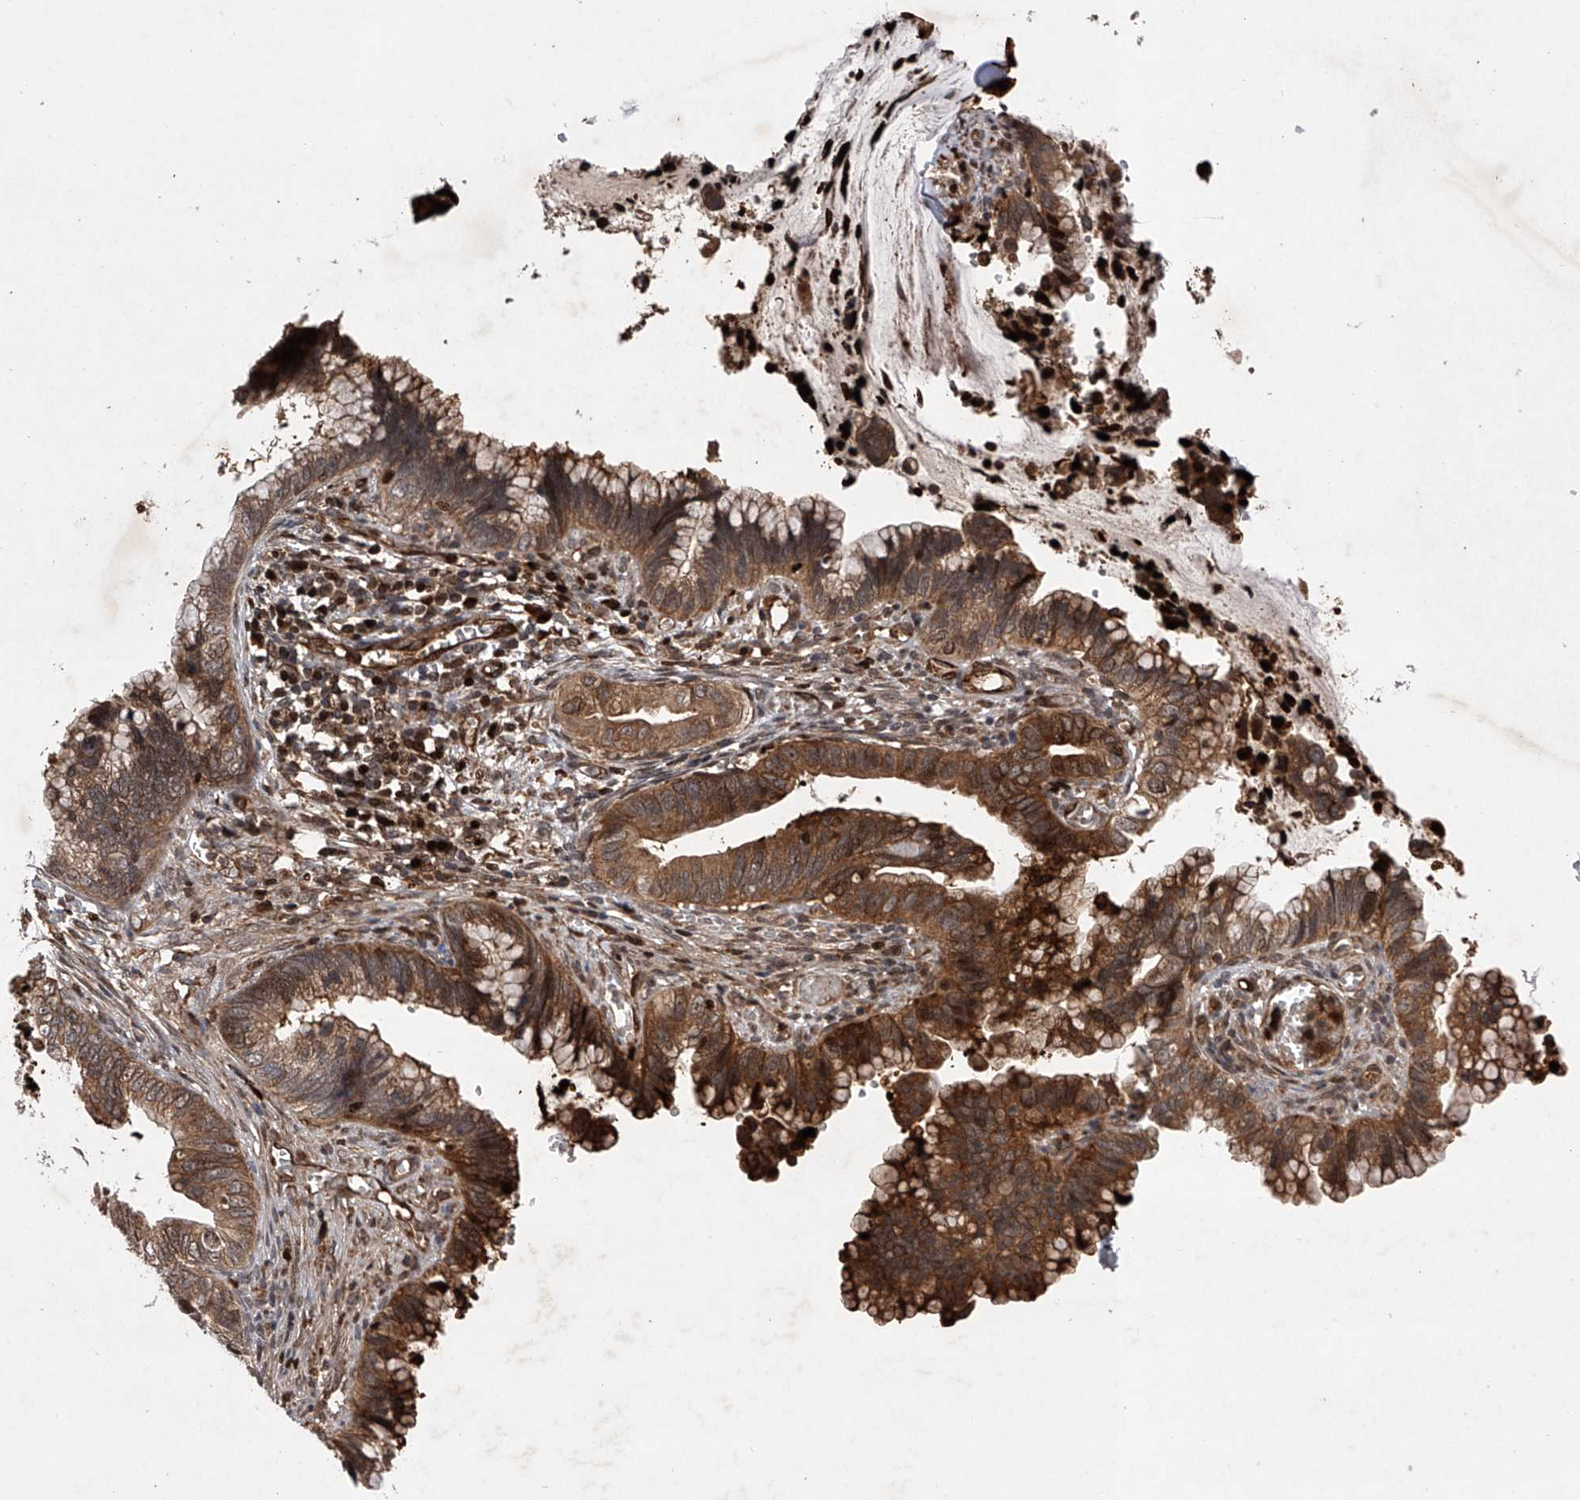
{"staining": {"intensity": "strong", "quantity": ">75%", "location": "cytoplasmic/membranous,nuclear"}, "tissue": "cervical cancer", "cell_type": "Tumor cells", "image_type": "cancer", "snomed": [{"axis": "morphology", "description": "Adenocarcinoma, NOS"}, {"axis": "topography", "description": "Cervix"}], "caption": "Cervical cancer stained with a protein marker exhibits strong staining in tumor cells.", "gene": "MAP3K11", "patient": {"sex": "female", "age": 44}}